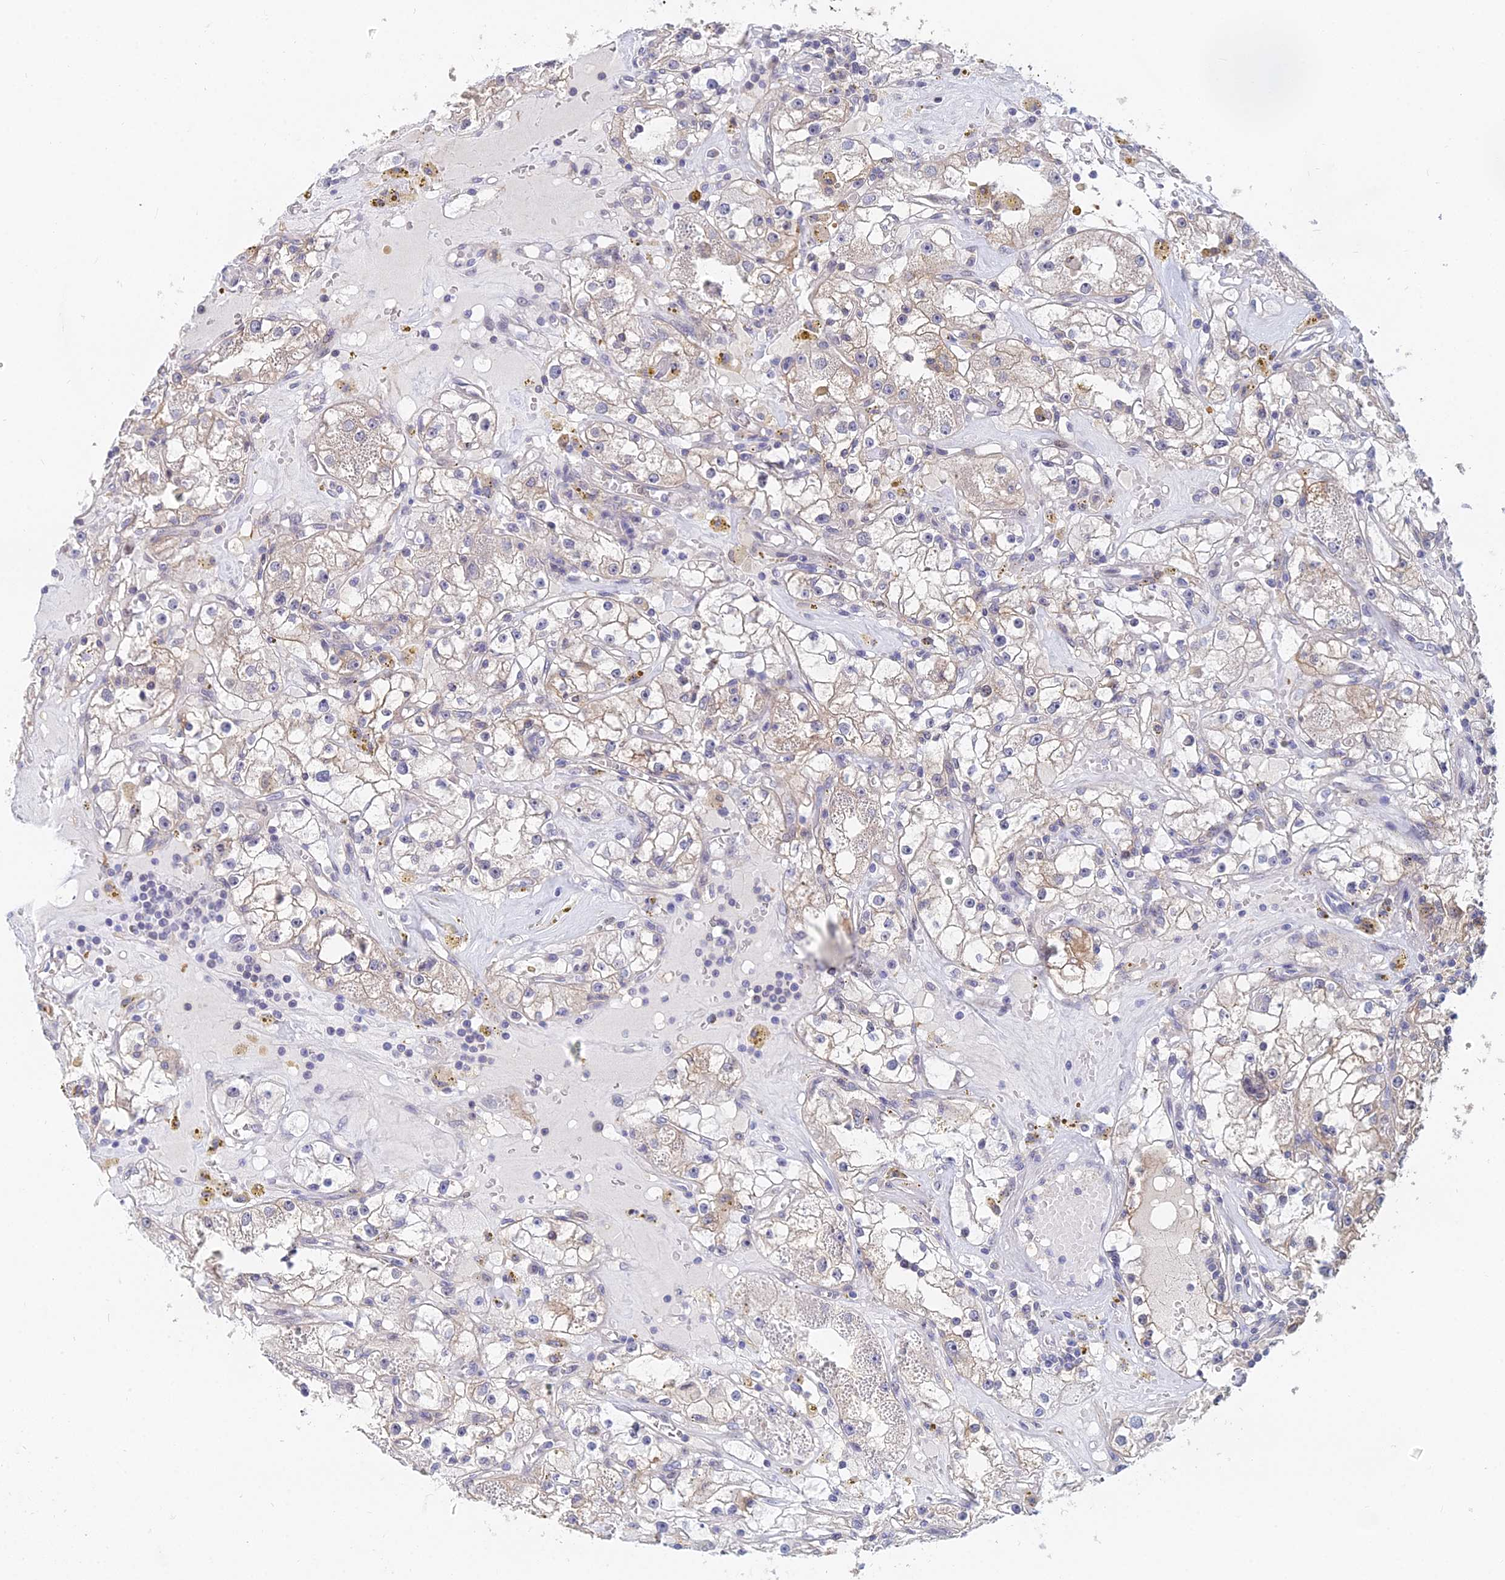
{"staining": {"intensity": "weak", "quantity": "<25%", "location": "cytoplasmic/membranous"}, "tissue": "renal cancer", "cell_type": "Tumor cells", "image_type": "cancer", "snomed": [{"axis": "morphology", "description": "Adenocarcinoma, NOS"}, {"axis": "topography", "description": "Kidney"}], "caption": "Tumor cells show no significant staining in renal cancer.", "gene": "B3GALT4", "patient": {"sex": "male", "age": 56}}